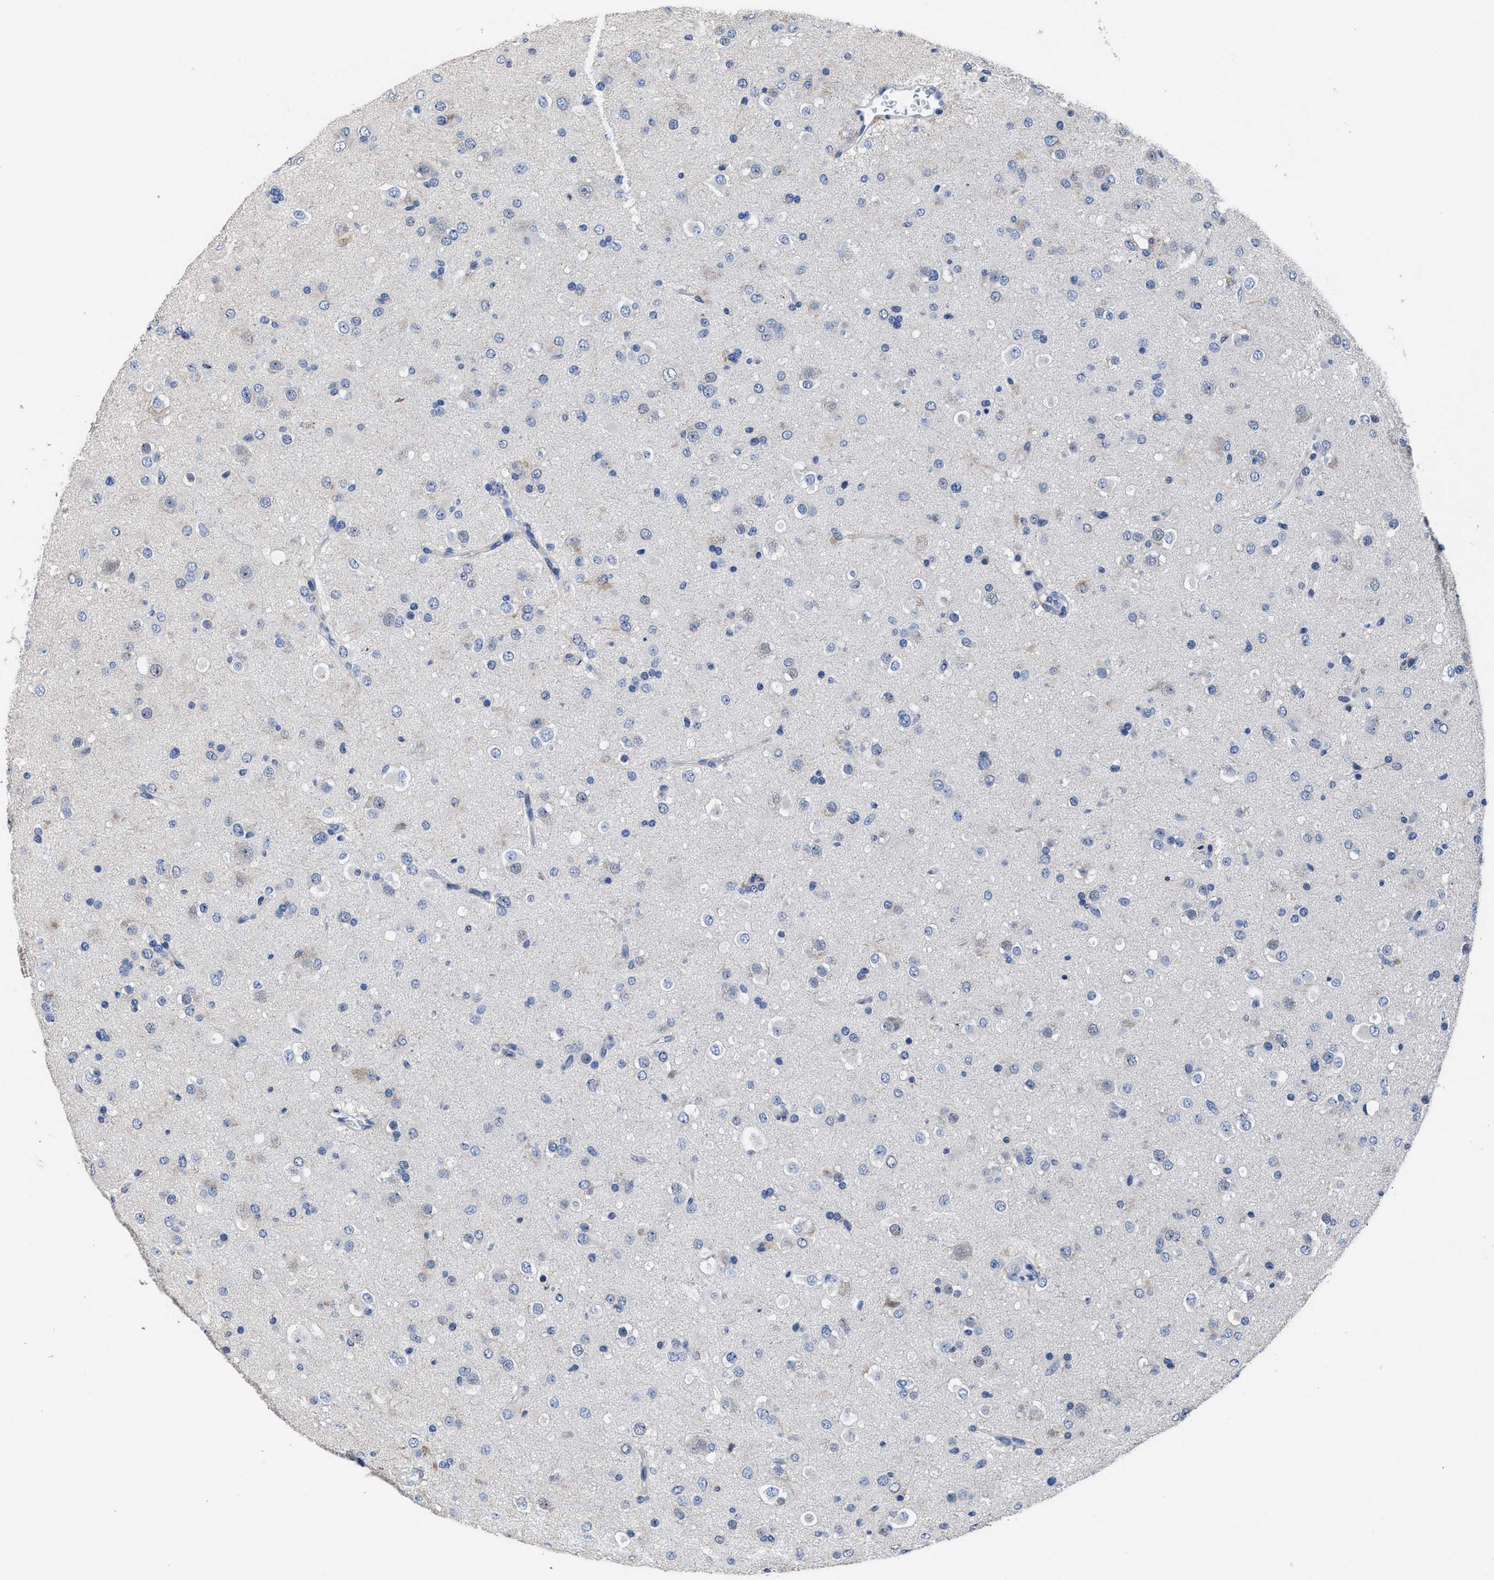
{"staining": {"intensity": "negative", "quantity": "none", "location": "none"}, "tissue": "glioma", "cell_type": "Tumor cells", "image_type": "cancer", "snomed": [{"axis": "morphology", "description": "Glioma, malignant, Low grade"}, {"axis": "topography", "description": "Brain"}], "caption": "The image reveals no staining of tumor cells in low-grade glioma (malignant).", "gene": "HOOK1", "patient": {"sex": "male", "age": 65}}